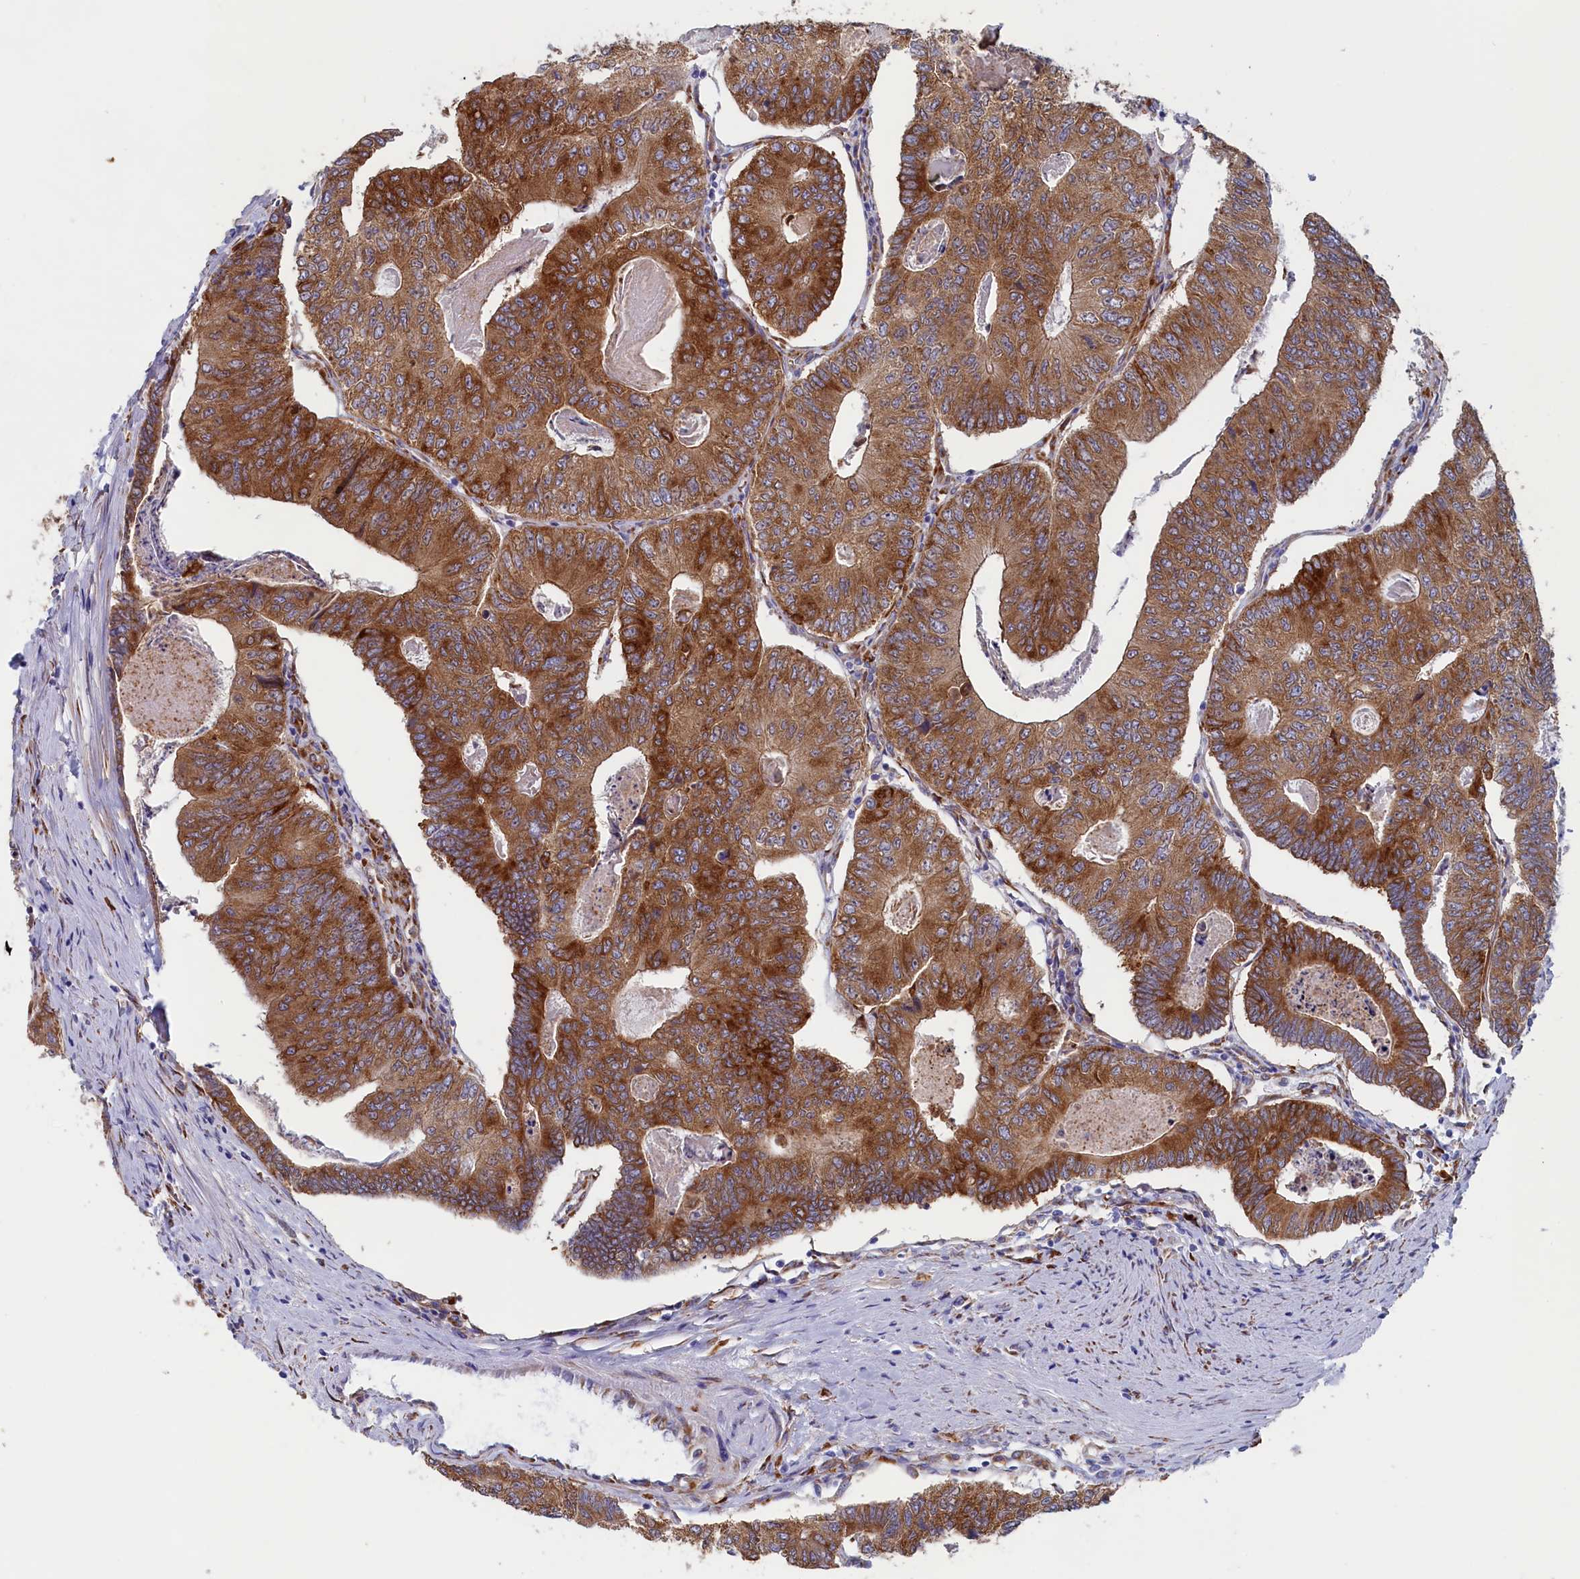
{"staining": {"intensity": "moderate", "quantity": ">75%", "location": "cytoplasmic/membranous"}, "tissue": "colorectal cancer", "cell_type": "Tumor cells", "image_type": "cancer", "snomed": [{"axis": "morphology", "description": "Adenocarcinoma, NOS"}, {"axis": "topography", "description": "Colon"}], "caption": "A medium amount of moderate cytoplasmic/membranous positivity is identified in approximately >75% of tumor cells in colorectal adenocarcinoma tissue. (DAB (3,3'-diaminobenzidine) IHC, brown staining for protein, blue staining for nuclei).", "gene": "CCDC68", "patient": {"sex": "female", "age": 67}}